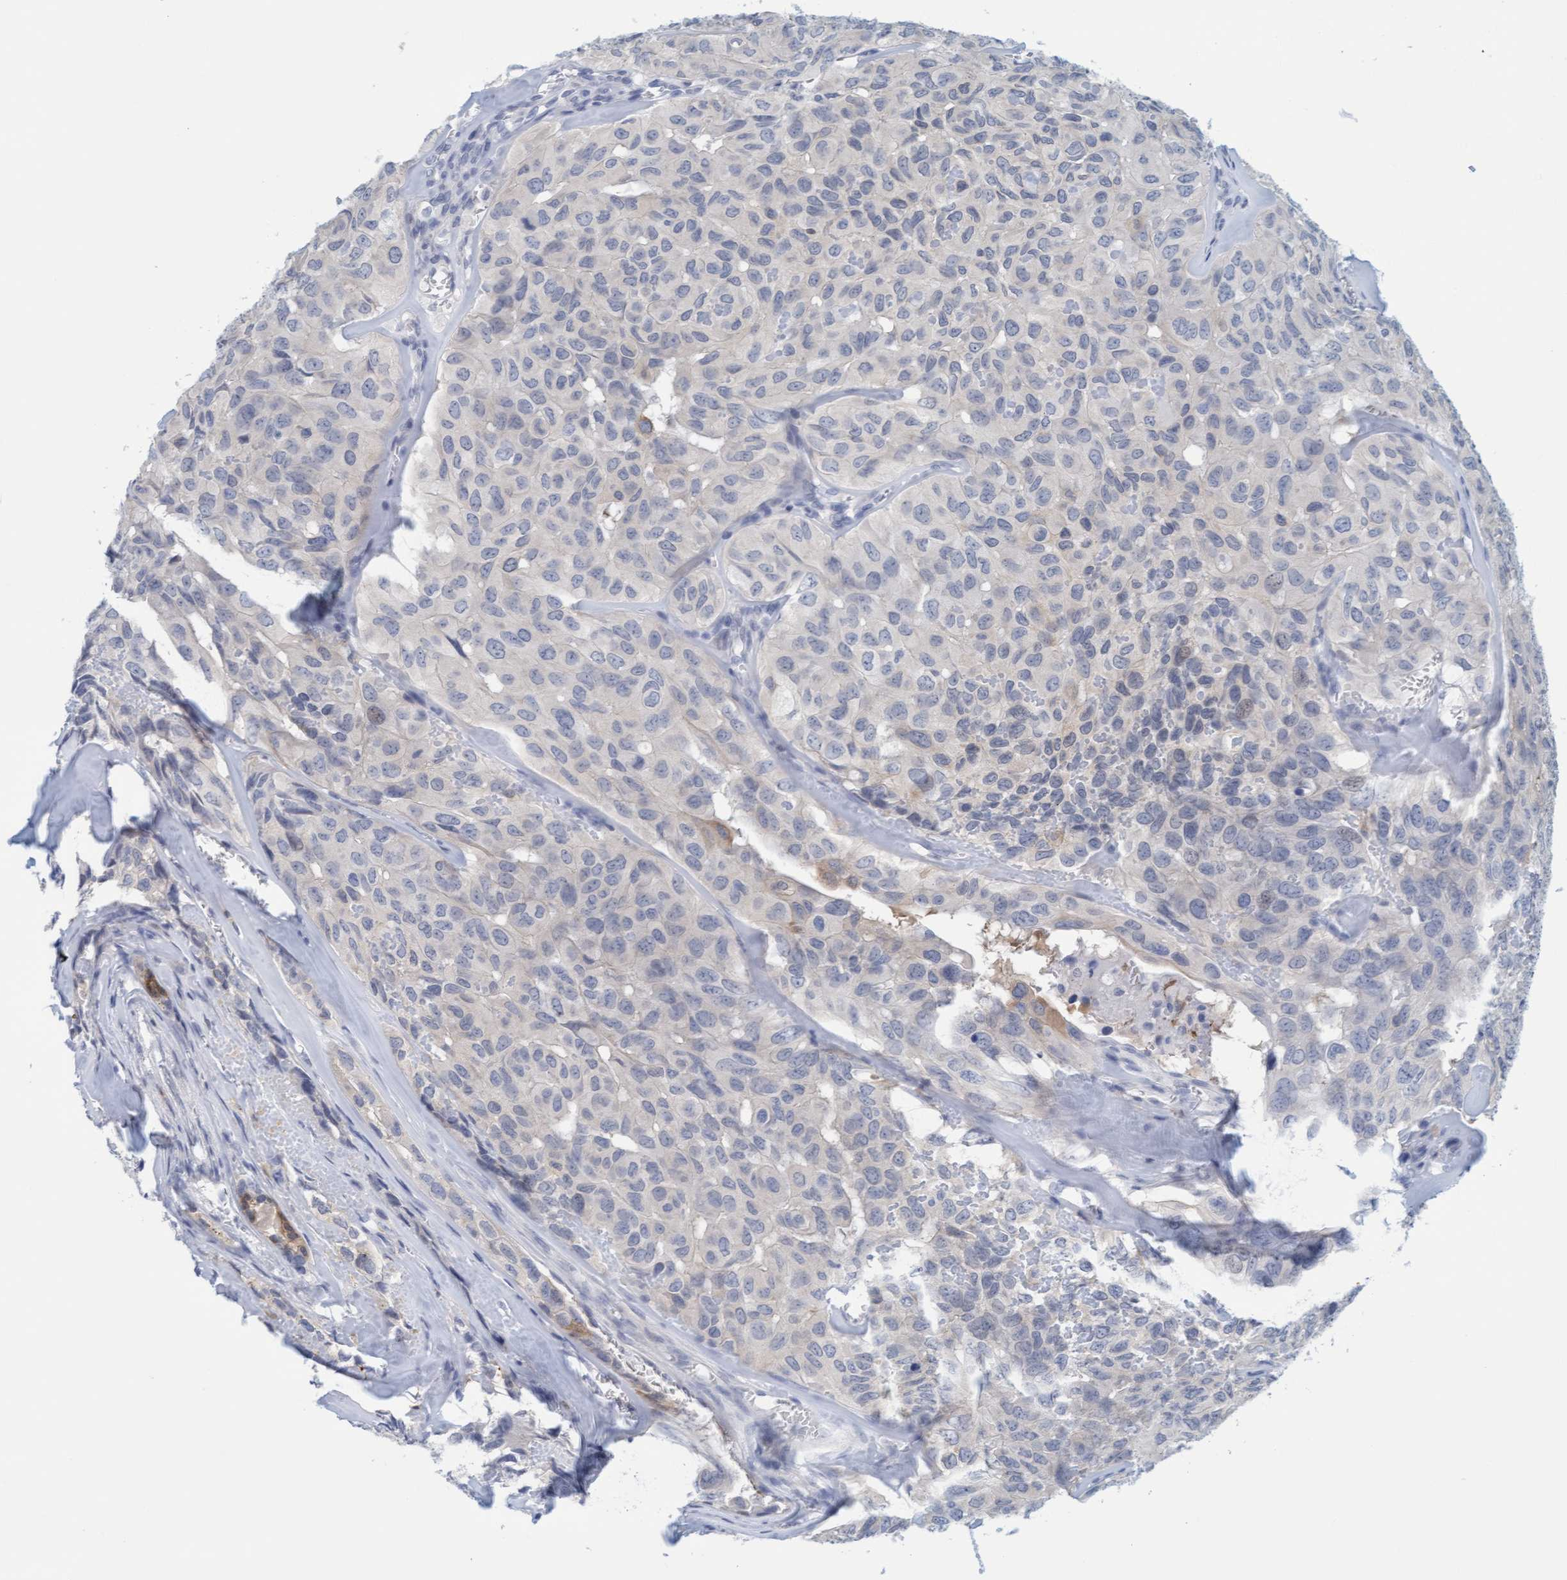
{"staining": {"intensity": "weak", "quantity": "<25%", "location": "cytoplasmic/membranous"}, "tissue": "head and neck cancer", "cell_type": "Tumor cells", "image_type": "cancer", "snomed": [{"axis": "morphology", "description": "Adenocarcinoma, NOS"}, {"axis": "topography", "description": "Salivary gland, NOS"}, {"axis": "topography", "description": "Head-Neck"}], "caption": "Head and neck adenocarcinoma was stained to show a protein in brown. There is no significant positivity in tumor cells.", "gene": "KLHL11", "patient": {"sex": "female", "age": 76}}